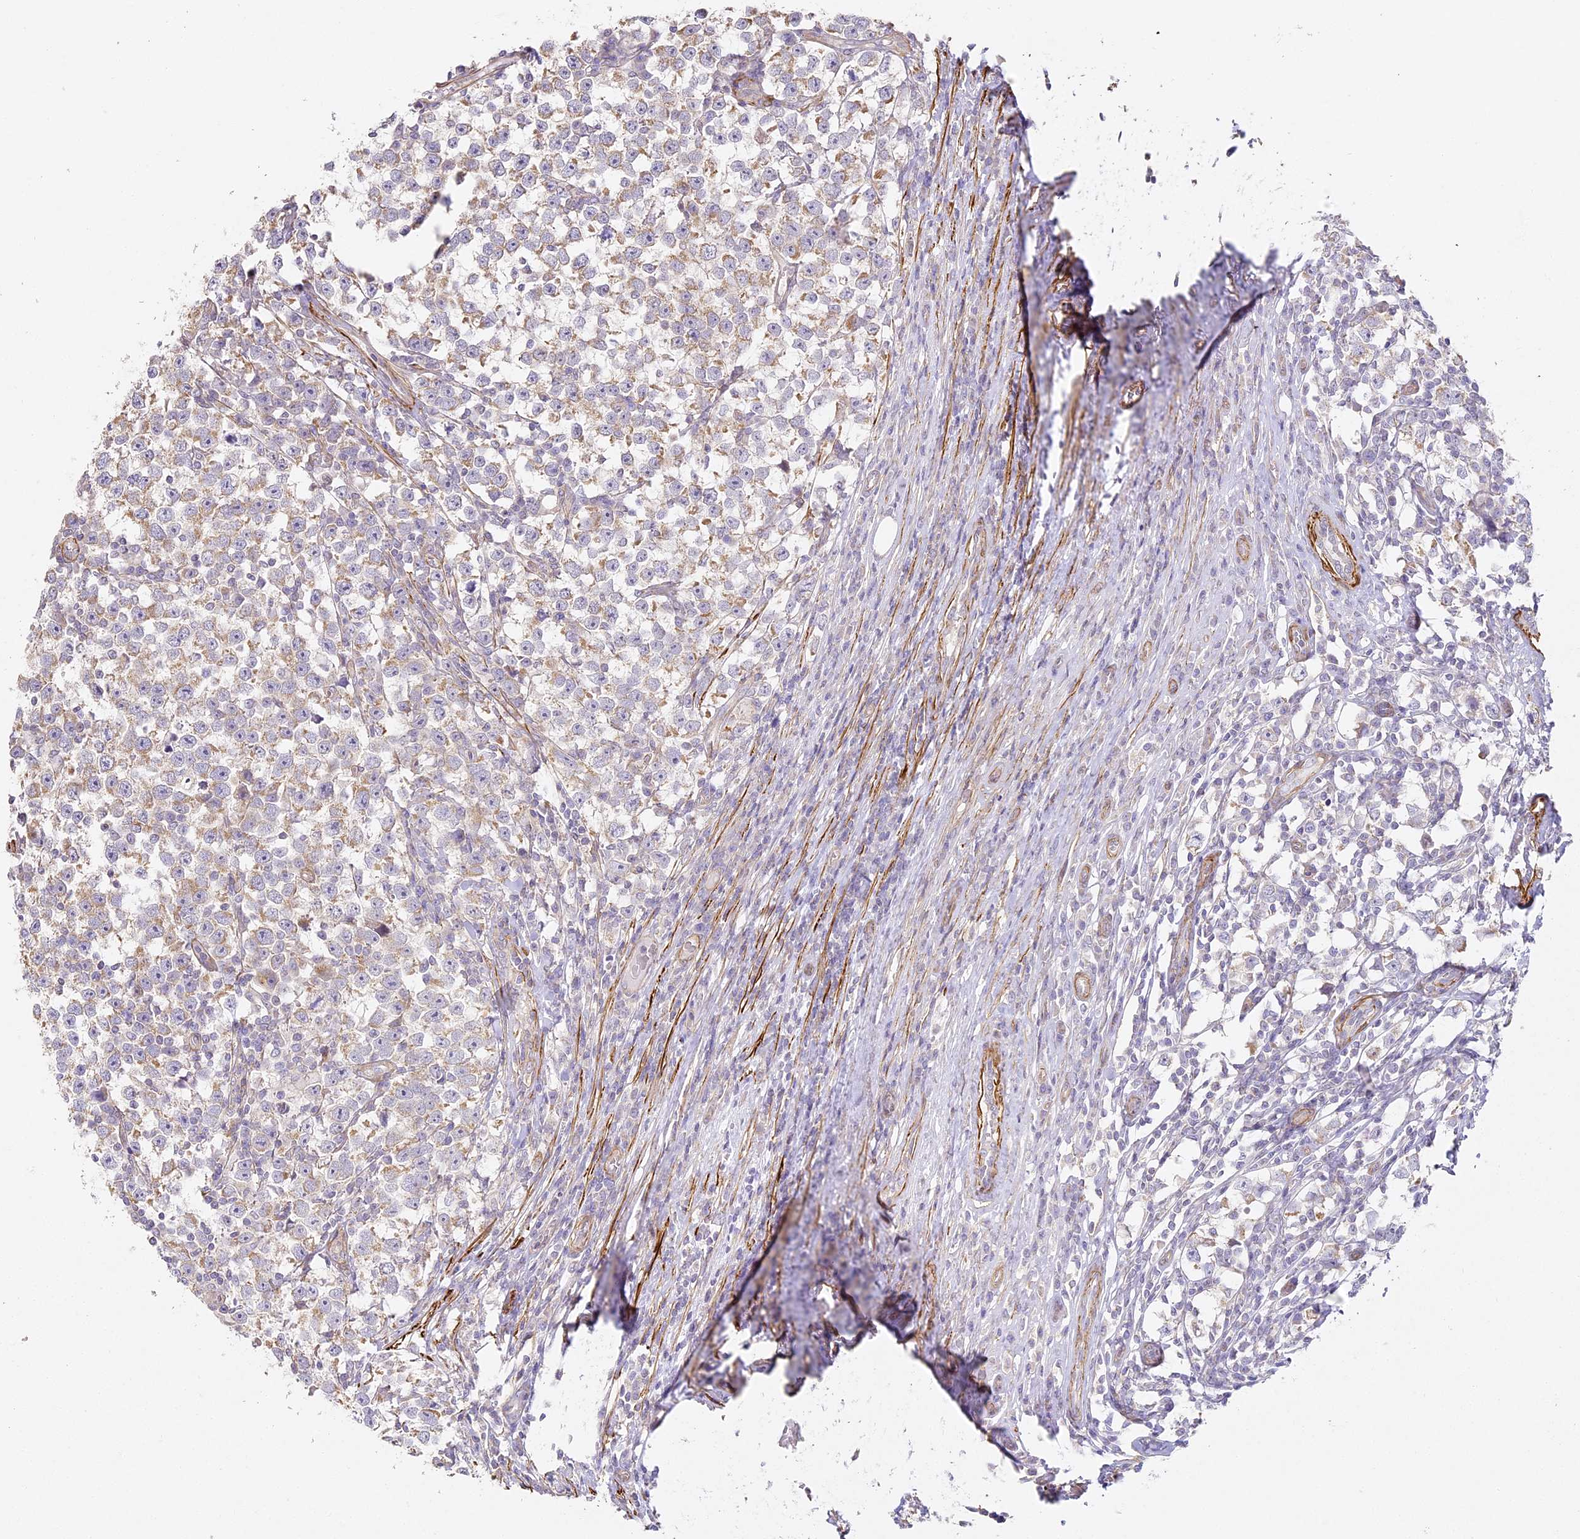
{"staining": {"intensity": "weak", "quantity": ">75%", "location": "cytoplasmic/membranous"}, "tissue": "testis cancer", "cell_type": "Tumor cells", "image_type": "cancer", "snomed": [{"axis": "morphology", "description": "Normal tissue, NOS"}, {"axis": "morphology", "description": "Seminoma, NOS"}, {"axis": "topography", "description": "Testis"}], "caption": "A brown stain highlights weak cytoplasmic/membranous expression of a protein in human testis cancer (seminoma) tumor cells. (DAB (3,3'-diaminobenzidine) IHC, brown staining for protein, blue staining for nuclei).", "gene": "MED28", "patient": {"sex": "male", "age": 43}}